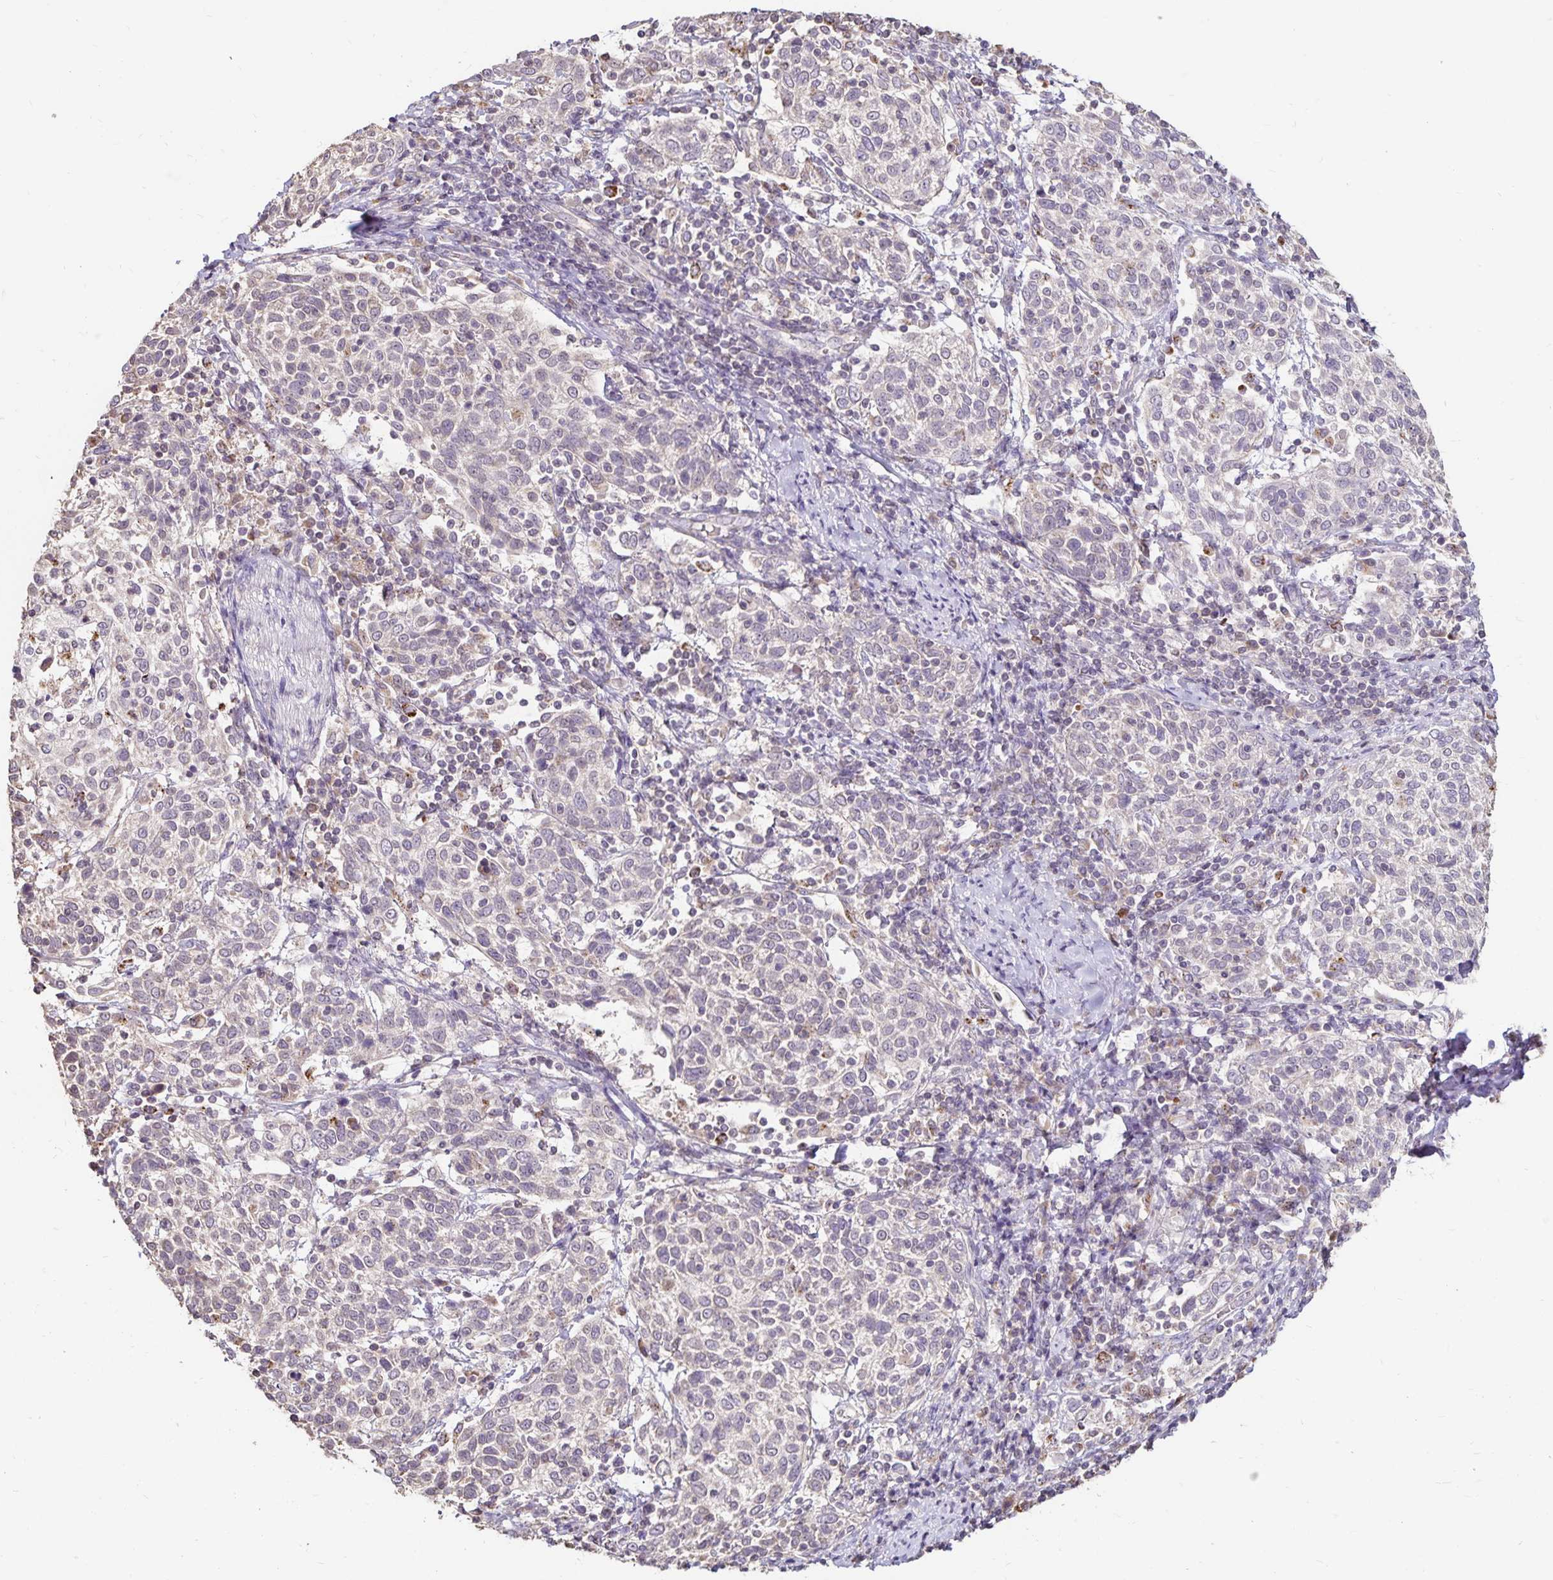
{"staining": {"intensity": "negative", "quantity": "none", "location": "none"}, "tissue": "cervical cancer", "cell_type": "Tumor cells", "image_type": "cancer", "snomed": [{"axis": "morphology", "description": "Squamous cell carcinoma, NOS"}, {"axis": "topography", "description": "Cervix"}], "caption": "Human cervical squamous cell carcinoma stained for a protein using immunohistochemistry (IHC) reveals no positivity in tumor cells.", "gene": "EMC10", "patient": {"sex": "female", "age": 61}}